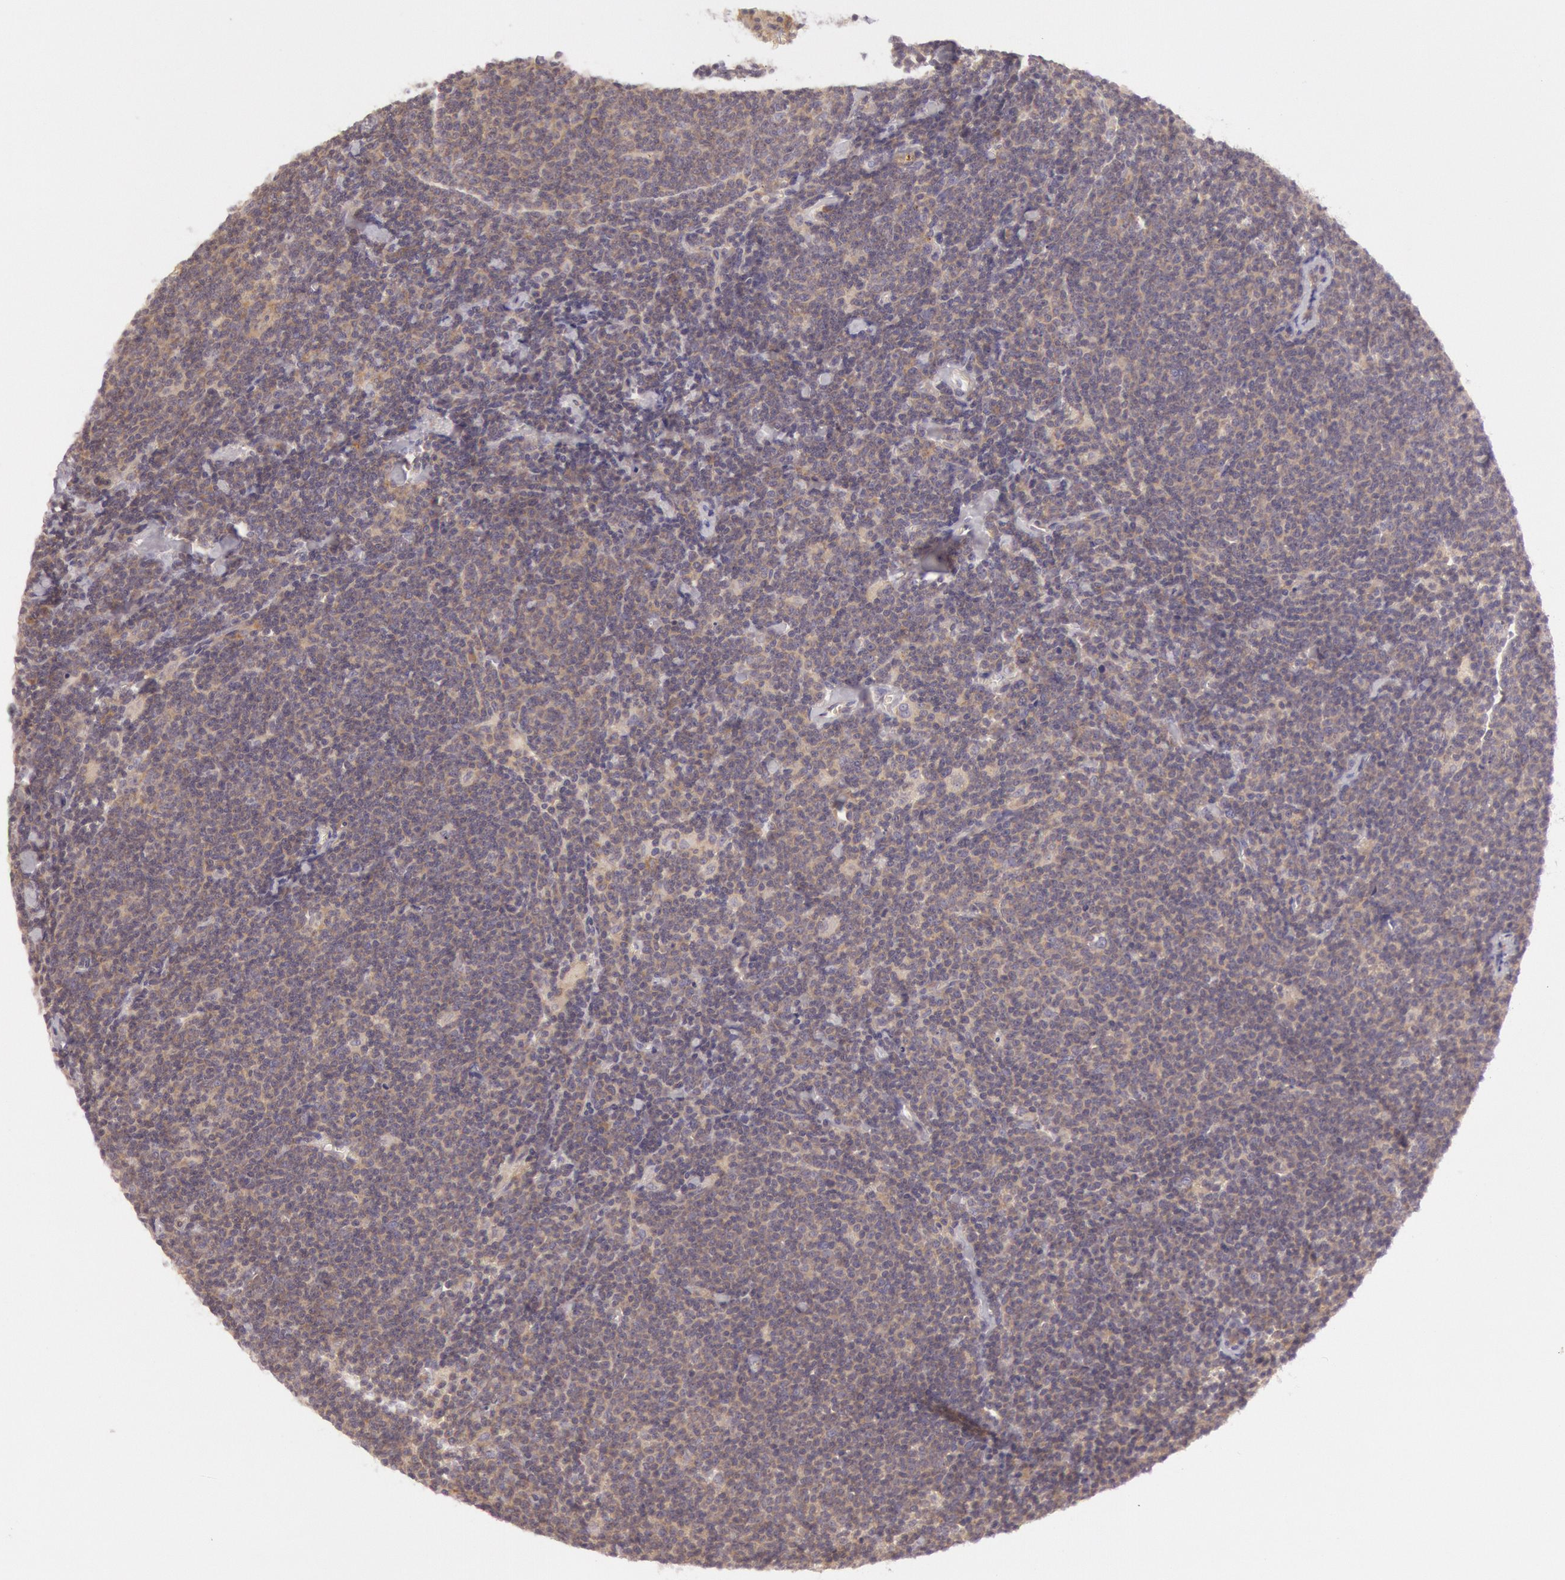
{"staining": {"intensity": "weak", "quantity": ">75%", "location": "cytoplasmic/membranous"}, "tissue": "lymphoma", "cell_type": "Tumor cells", "image_type": "cancer", "snomed": [{"axis": "morphology", "description": "Malignant lymphoma, non-Hodgkin's type, Low grade"}, {"axis": "topography", "description": "Lymph node"}], "caption": "A brown stain highlights weak cytoplasmic/membranous positivity of a protein in lymphoma tumor cells. (DAB (3,3'-diaminobenzidine) = brown stain, brightfield microscopy at high magnification).", "gene": "CHUK", "patient": {"sex": "male", "age": 65}}